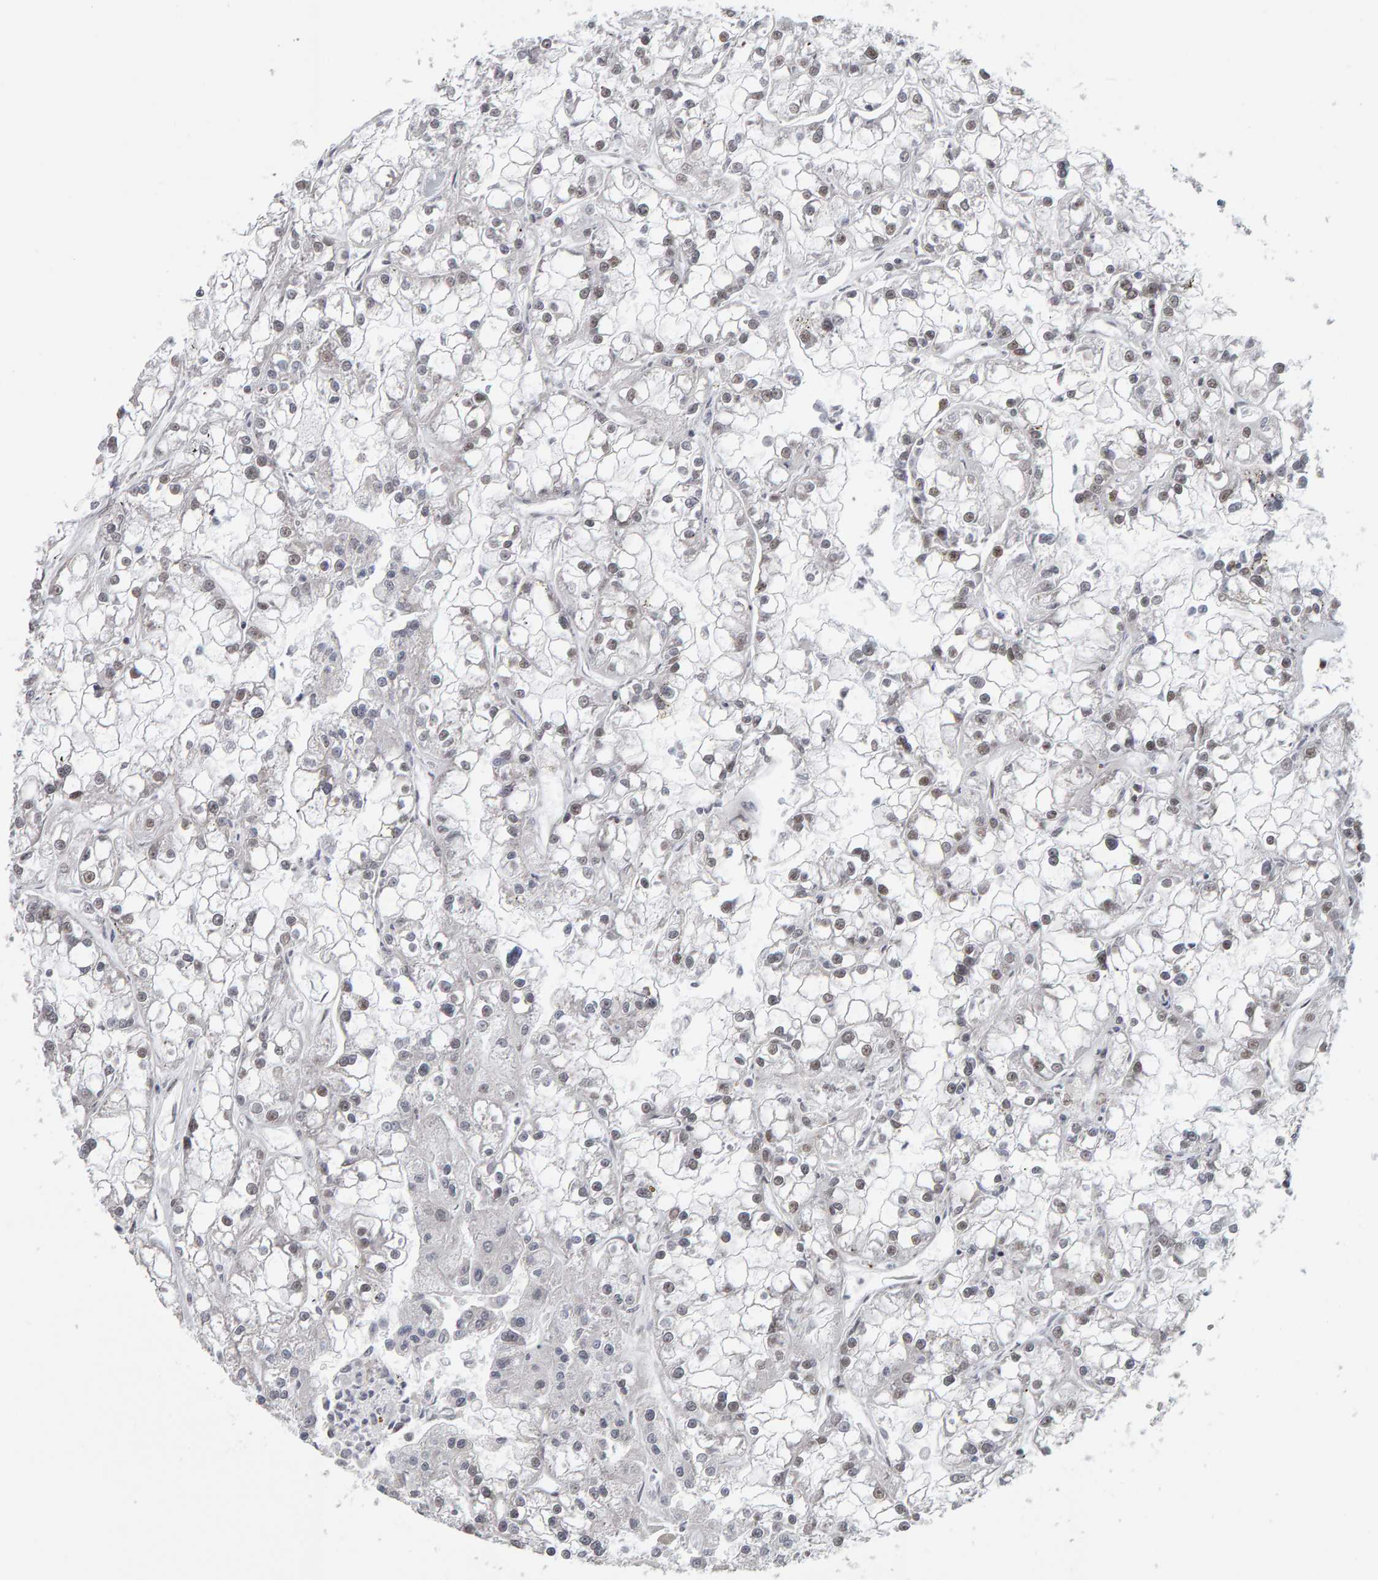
{"staining": {"intensity": "weak", "quantity": "25%-75%", "location": "nuclear"}, "tissue": "renal cancer", "cell_type": "Tumor cells", "image_type": "cancer", "snomed": [{"axis": "morphology", "description": "Adenocarcinoma, NOS"}, {"axis": "topography", "description": "Kidney"}], "caption": "Human renal adenocarcinoma stained for a protein (brown) displays weak nuclear positive staining in approximately 25%-75% of tumor cells.", "gene": "ATF7IP", "patient": {"sex": "female", "age": 52}}